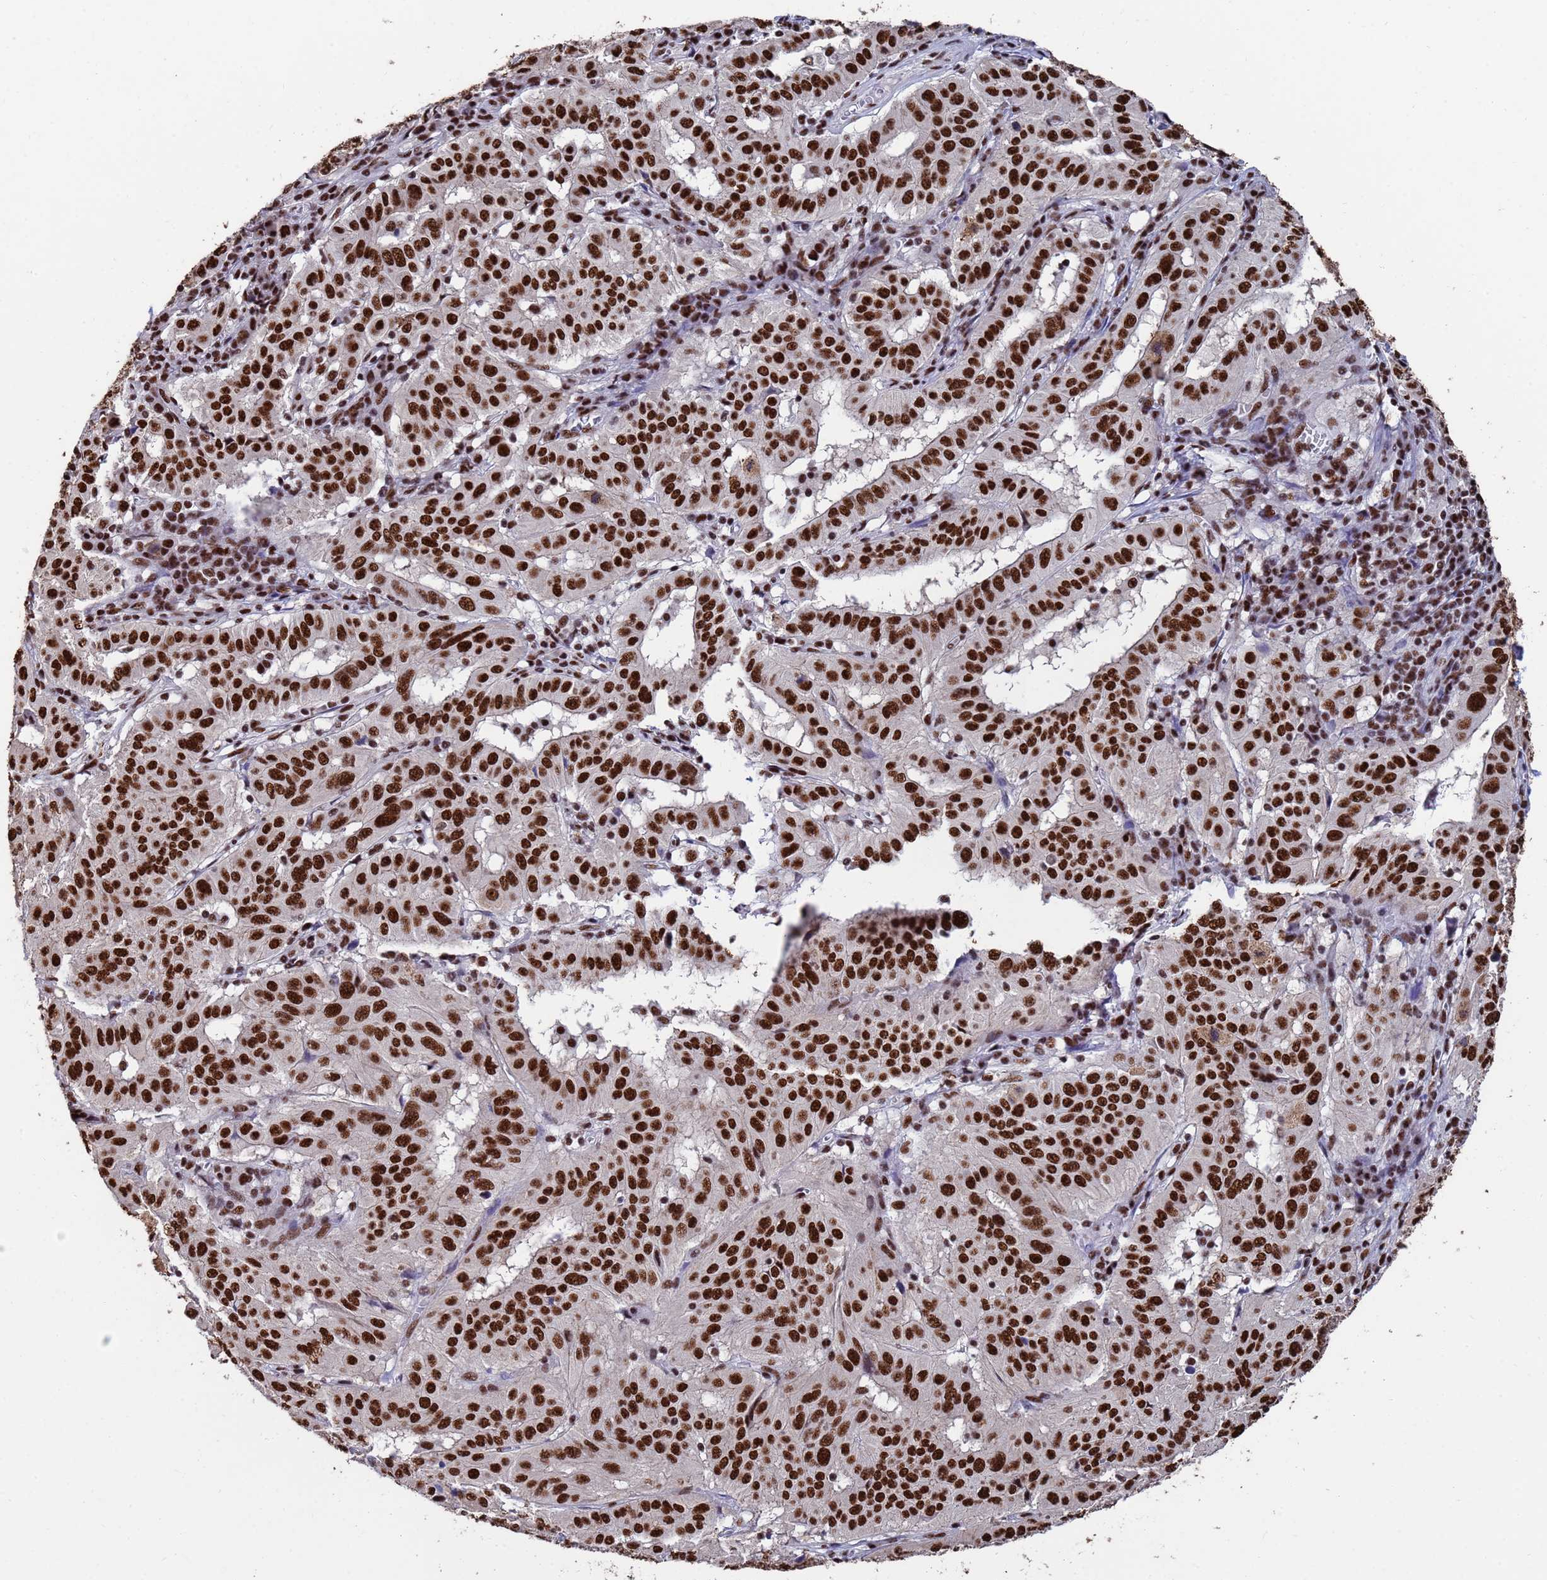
{"staining": {"intensity": "strong", "quantity": ">75%", "location": "nuclear"}, "tissue": "pancreatic cancer", "cell_type": "Tumor cells", "image_type": "cancer", "snomed": [{"axis": "morphology", "description": "Adenocarcinoma, NOS"}, {"axis": "topography", "description": "Pancreas"}], "caption": "Brown immunohistochemical staining in human pancreatic adenocarcinoma exhibits strong nuclear positivity in approximately >75% of tumor cells. Nuclei are stained in blue.", "gene": "SF3B2", "patient": {"sex": "male", "age": 63}}